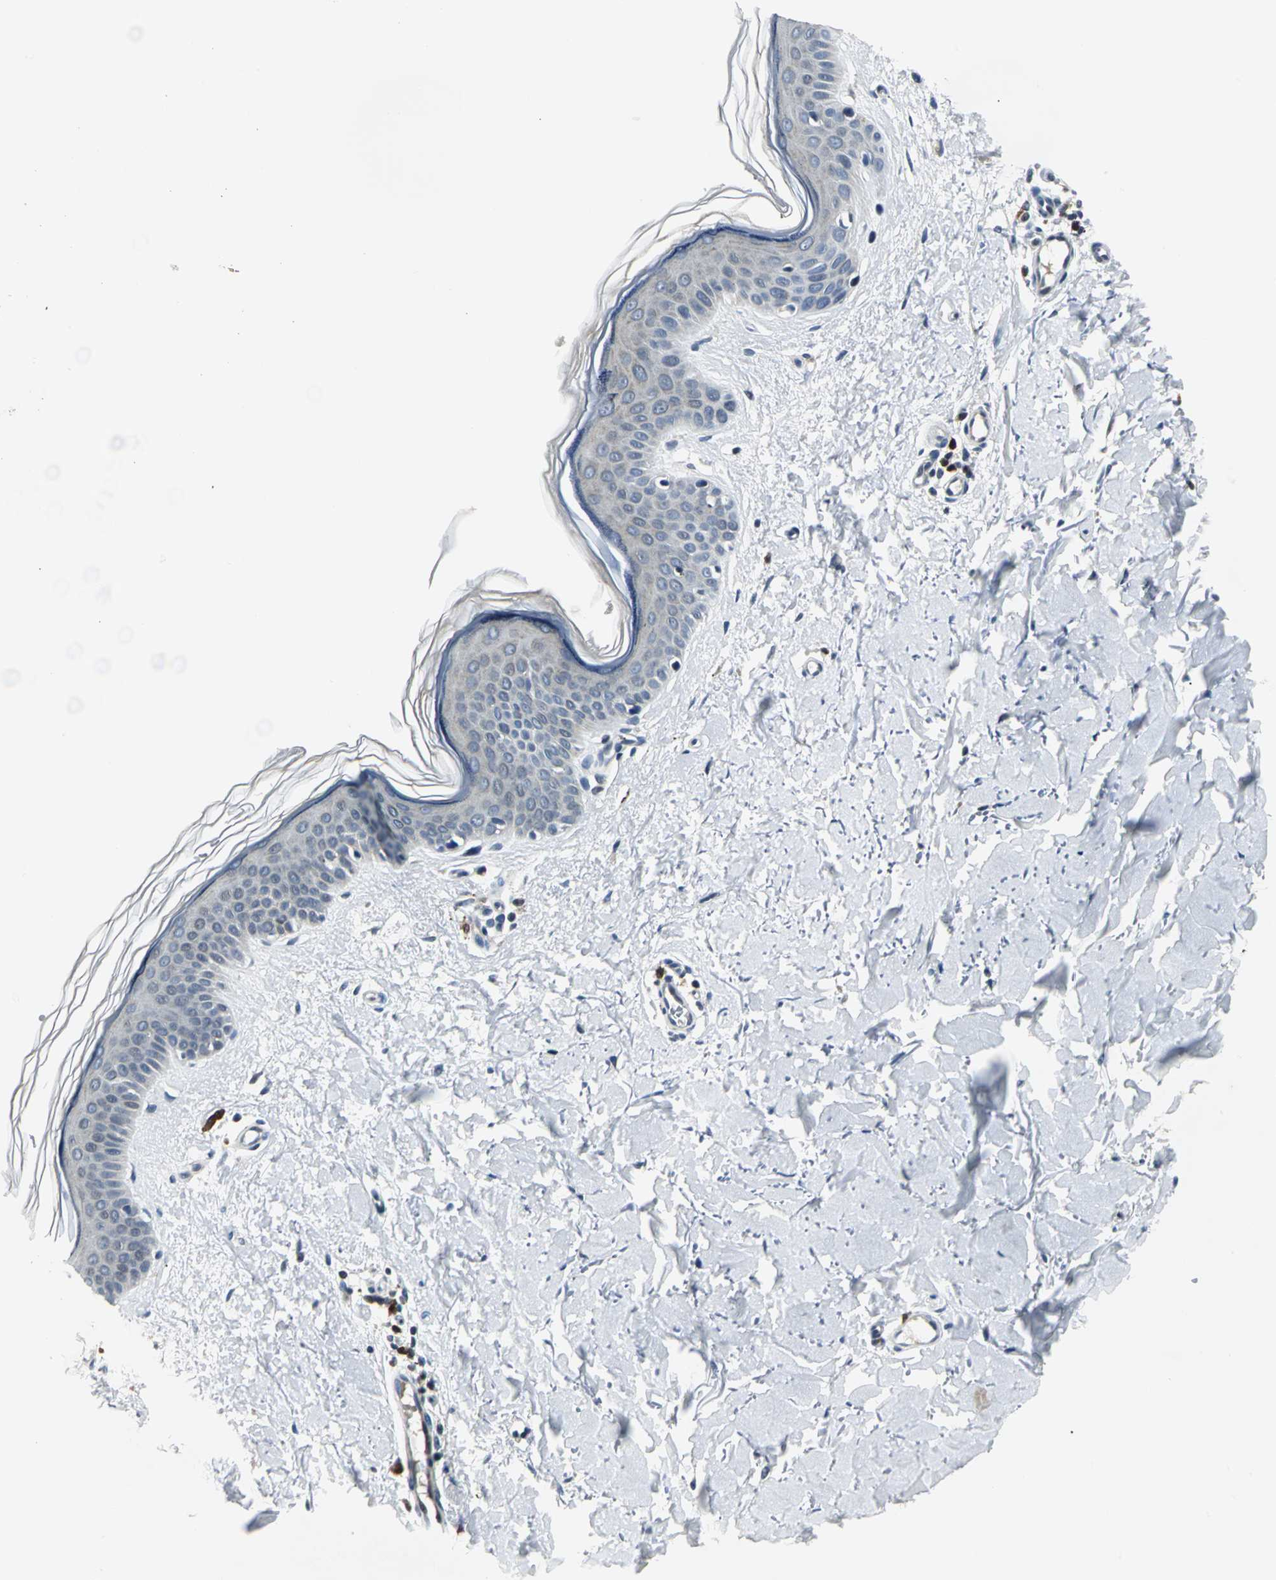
{"staining": {"intensity": "negative", "quantity": "none", "location": "none"}, "tissue": "skin", "cell_type": "Fibroblasts", "image_type": "normal", "snomed": [{"axis": "morphology", "description": "Normal tissue, NOS"}, {"axis": "topography", "description": "Skin"}], "caption": "Photomicrograph shows no significant protein expression in fibroblasts of unremarkable skin. (DAB IHC, high magnification).", "gene": "USP40", "patient": {"sex": "female", "age": 56}}